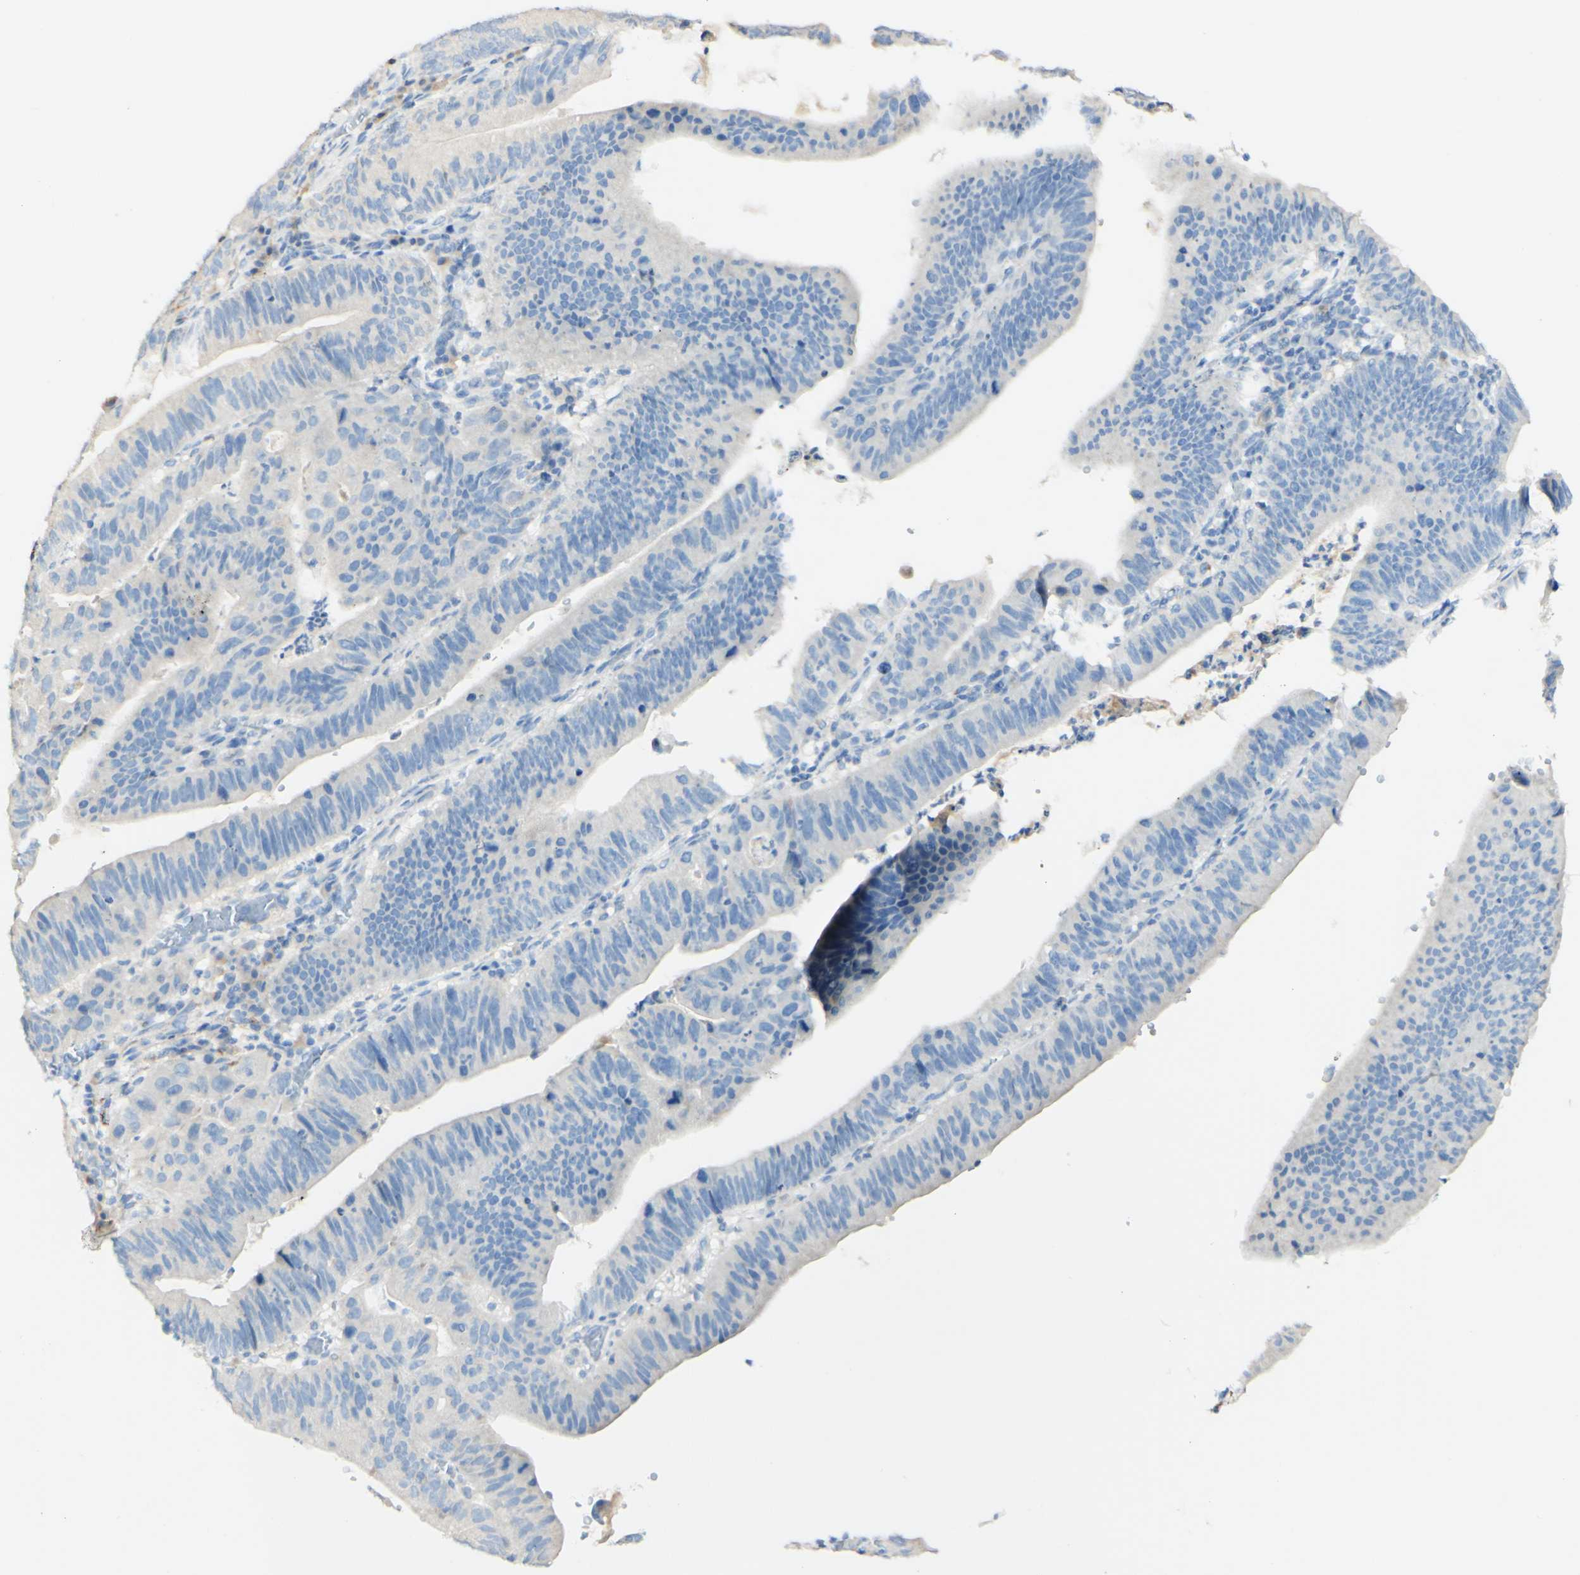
{"staining": {"intensity": "negative", "quantity": "none", "location": "none"}, "tissue": "stomach cancer", "cell_type": "Tumor cells", "image_type": "cancer", "snomed": [{"axis": "morphology", "description": "Adenocarcinoma, NOS"}, {"axis": "topography", "description": "Stomach"}], "caption": "The immunohistochemistry photomicrograph has no significant expression in tumor cells of adenocarcinoma (stomach) tissue.", "gene": "FGF4", "patient": {"sex": "male", "age": 59}}